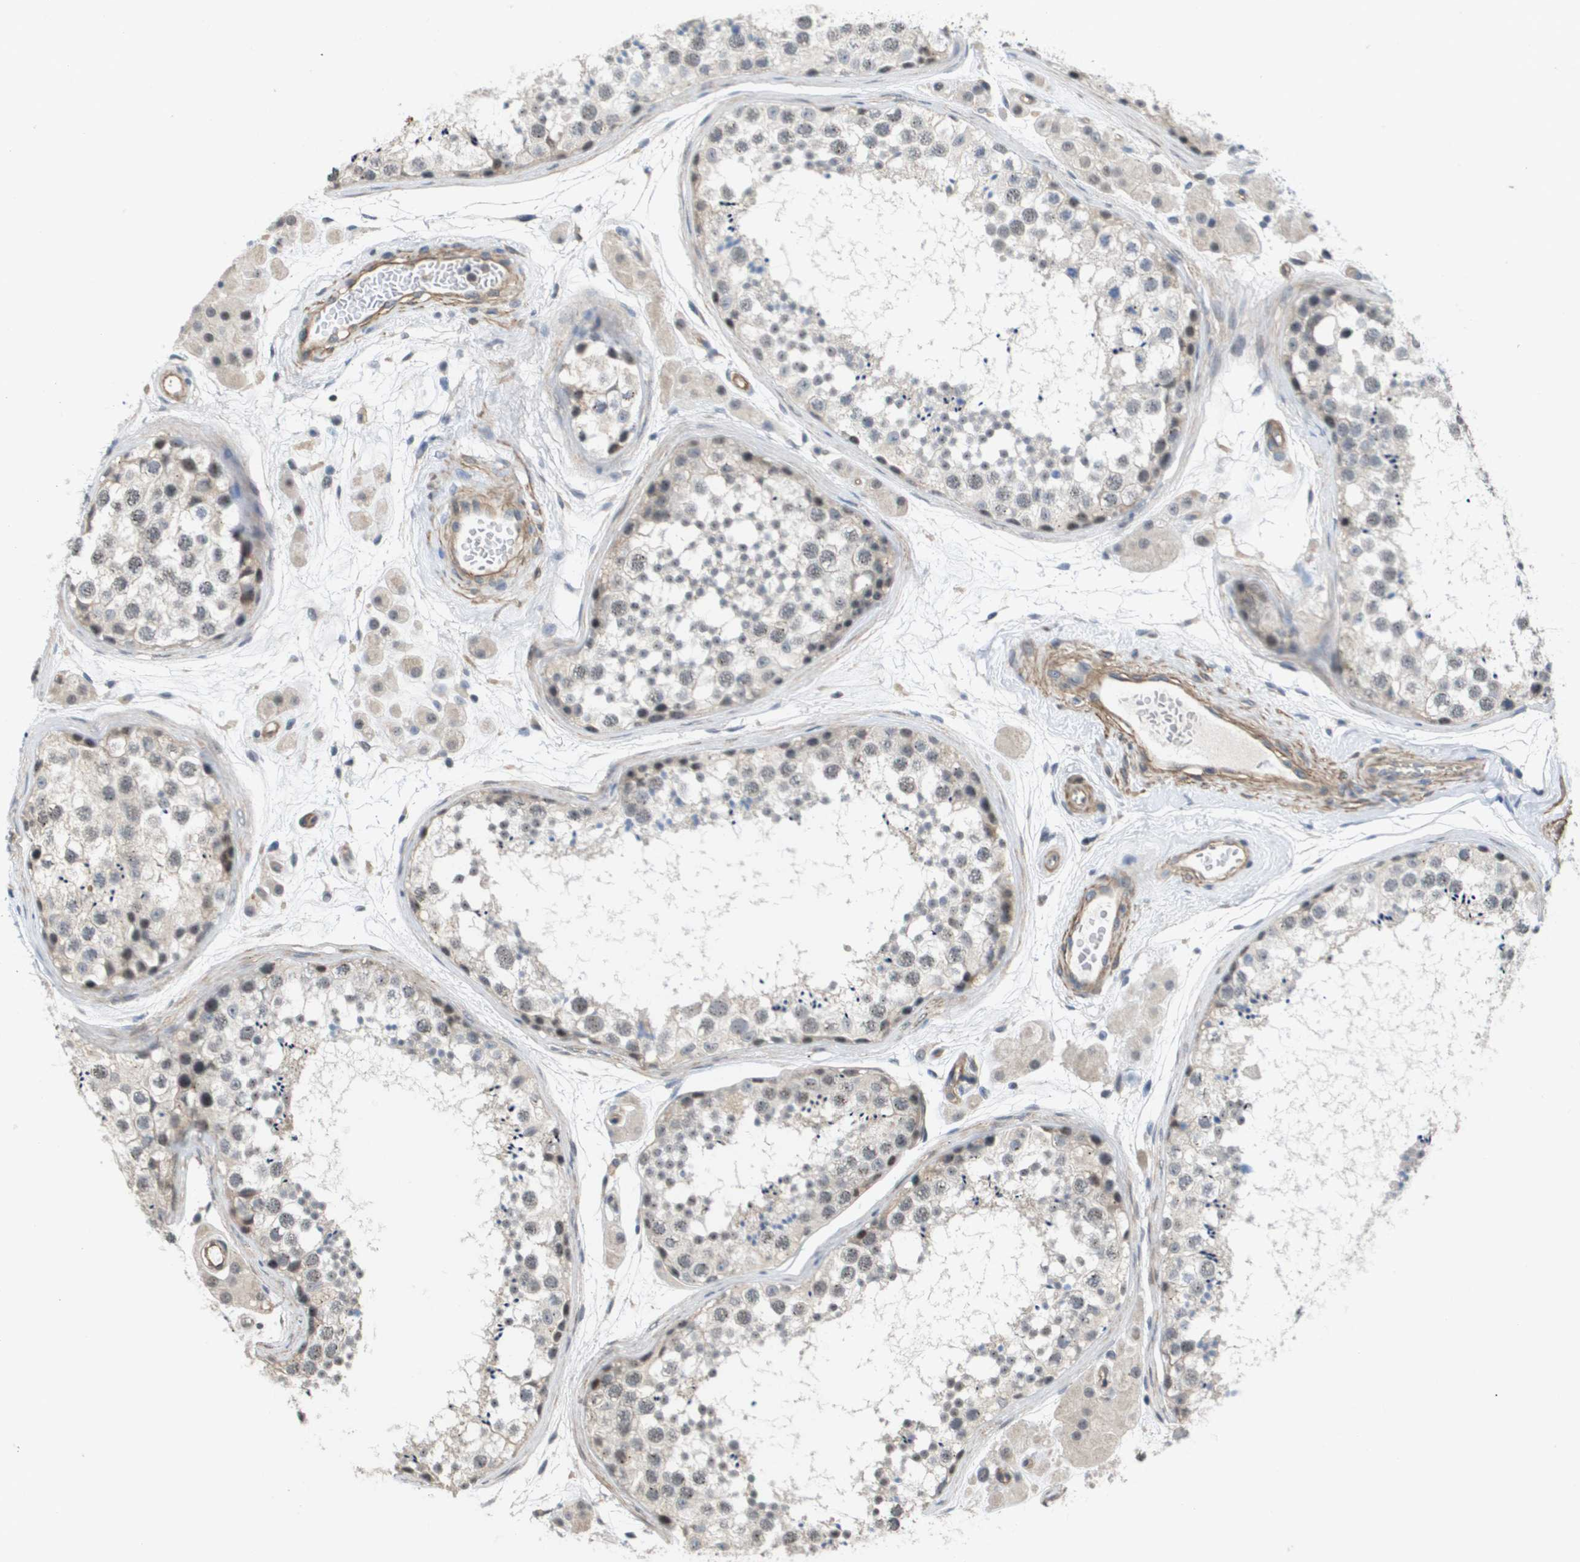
{"staining": {"intensity": "weak", "quantity": "25%-75%", "location": "nuclear"}, "tissue": "testis", "cell_type": "Cells in seminiferous ducts", "image_type": "normal", "snomed": [{"axis": "morphology", "description": "Normal tissue, NOS"}, {"axis": "topography", "description": "Testis"}], "caption": "Immunohistochemical staining of normal human testis exhibits low levels of weak nuclear expression in approximately 25%-75% of cells in seminiferous ducts.", "gene": "RNF112", "patient": {"sex": "male", "age": 56}}